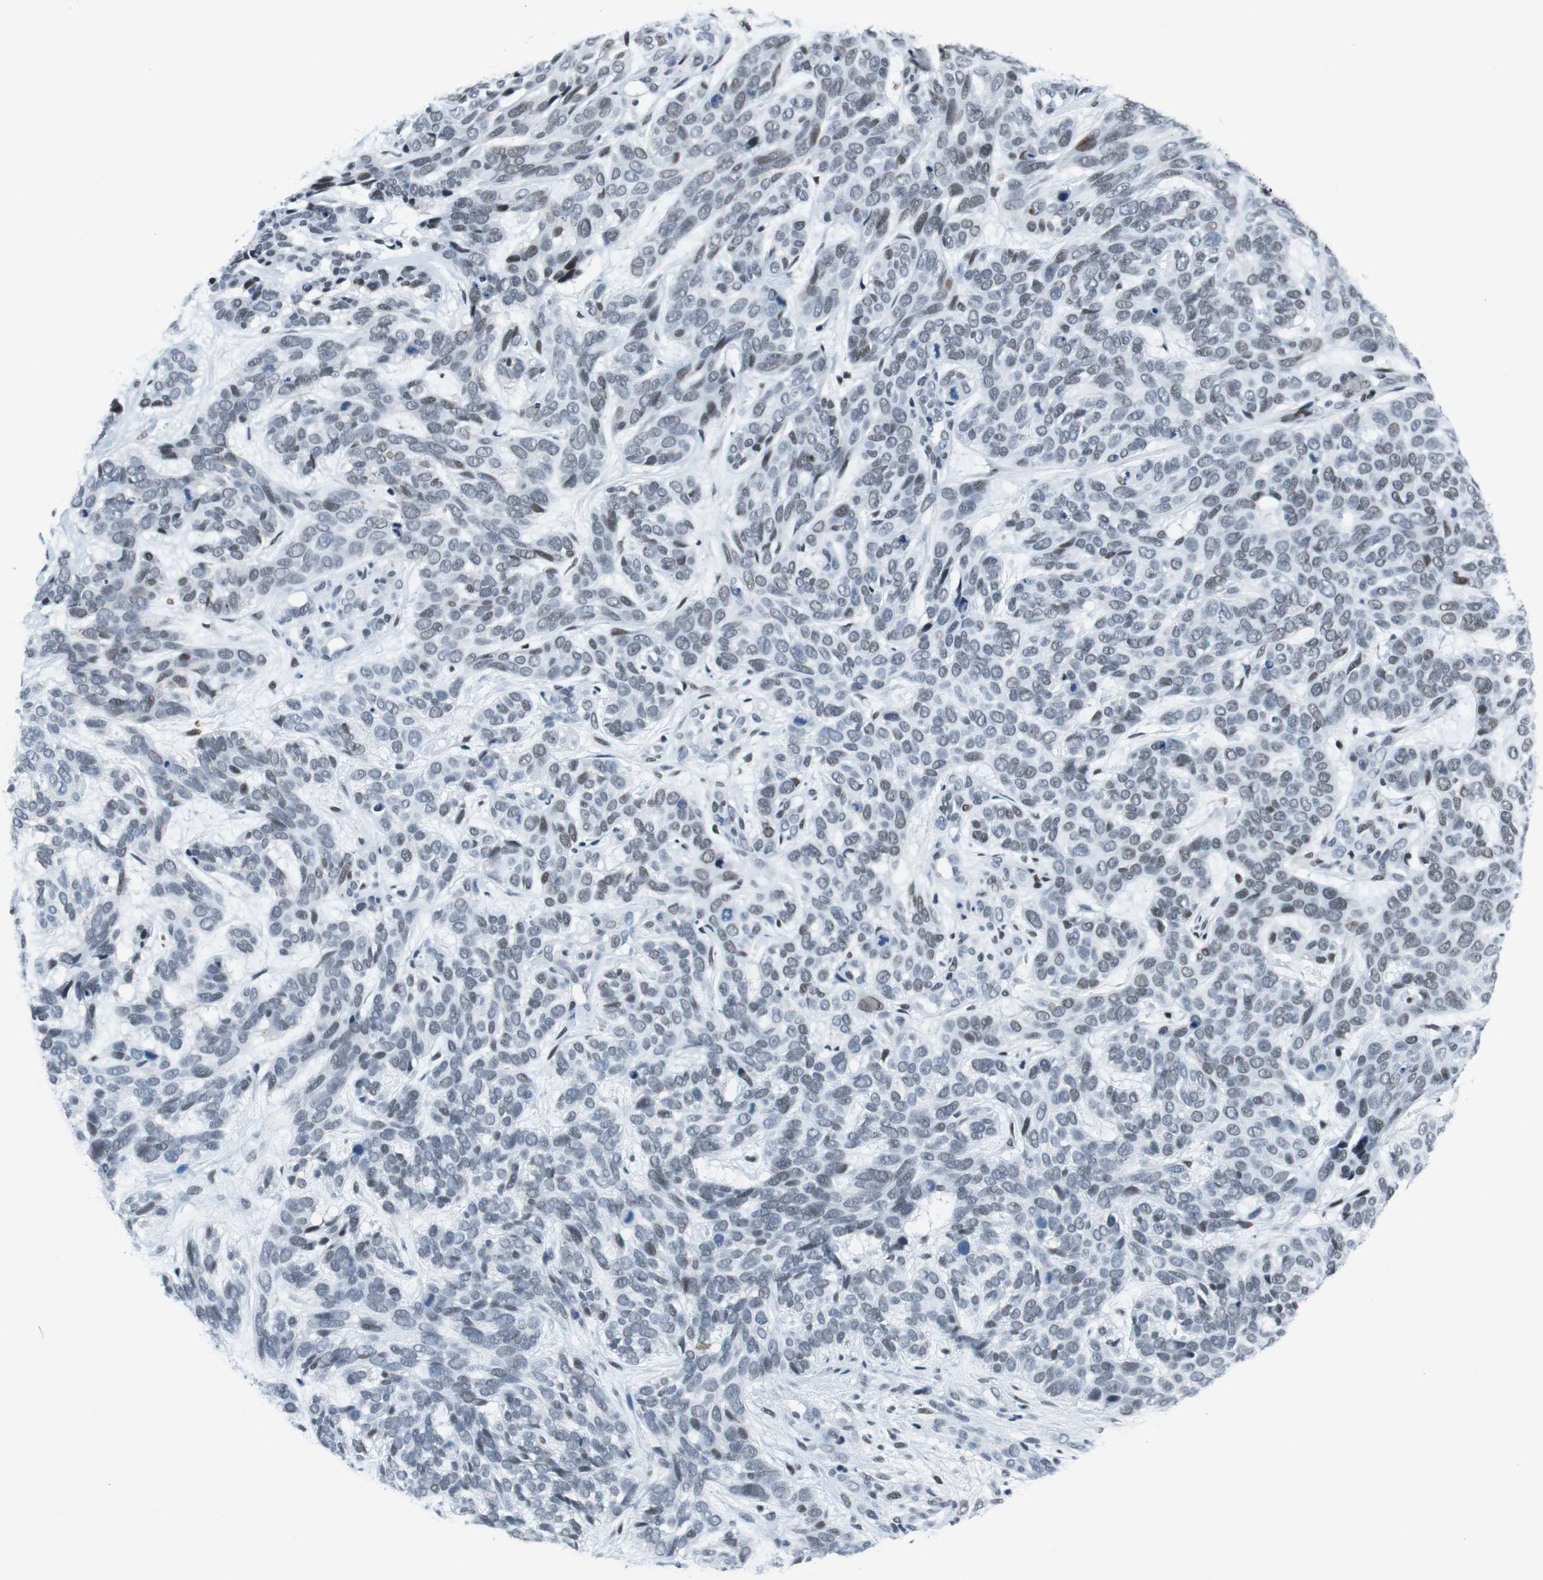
{"staining": {"intensity": "weak", "quantity": "<25%", "location": "nuclear"}, "tissue": "skin cancer", "cell_type": "Tumor cells", "image_type": "cancer", "snomed": [{"axis": "morphology", "description": "Basal cell carcinoma"}, {"axis": "topography", "description": "Skin"}], "caption": "Immunohistochemical staining of human basal cell carcinoma (skin) reveals no significant staining in tumor cells.", "gene": "HDAC3", "patient": {"sex": "male", "age": 87}}